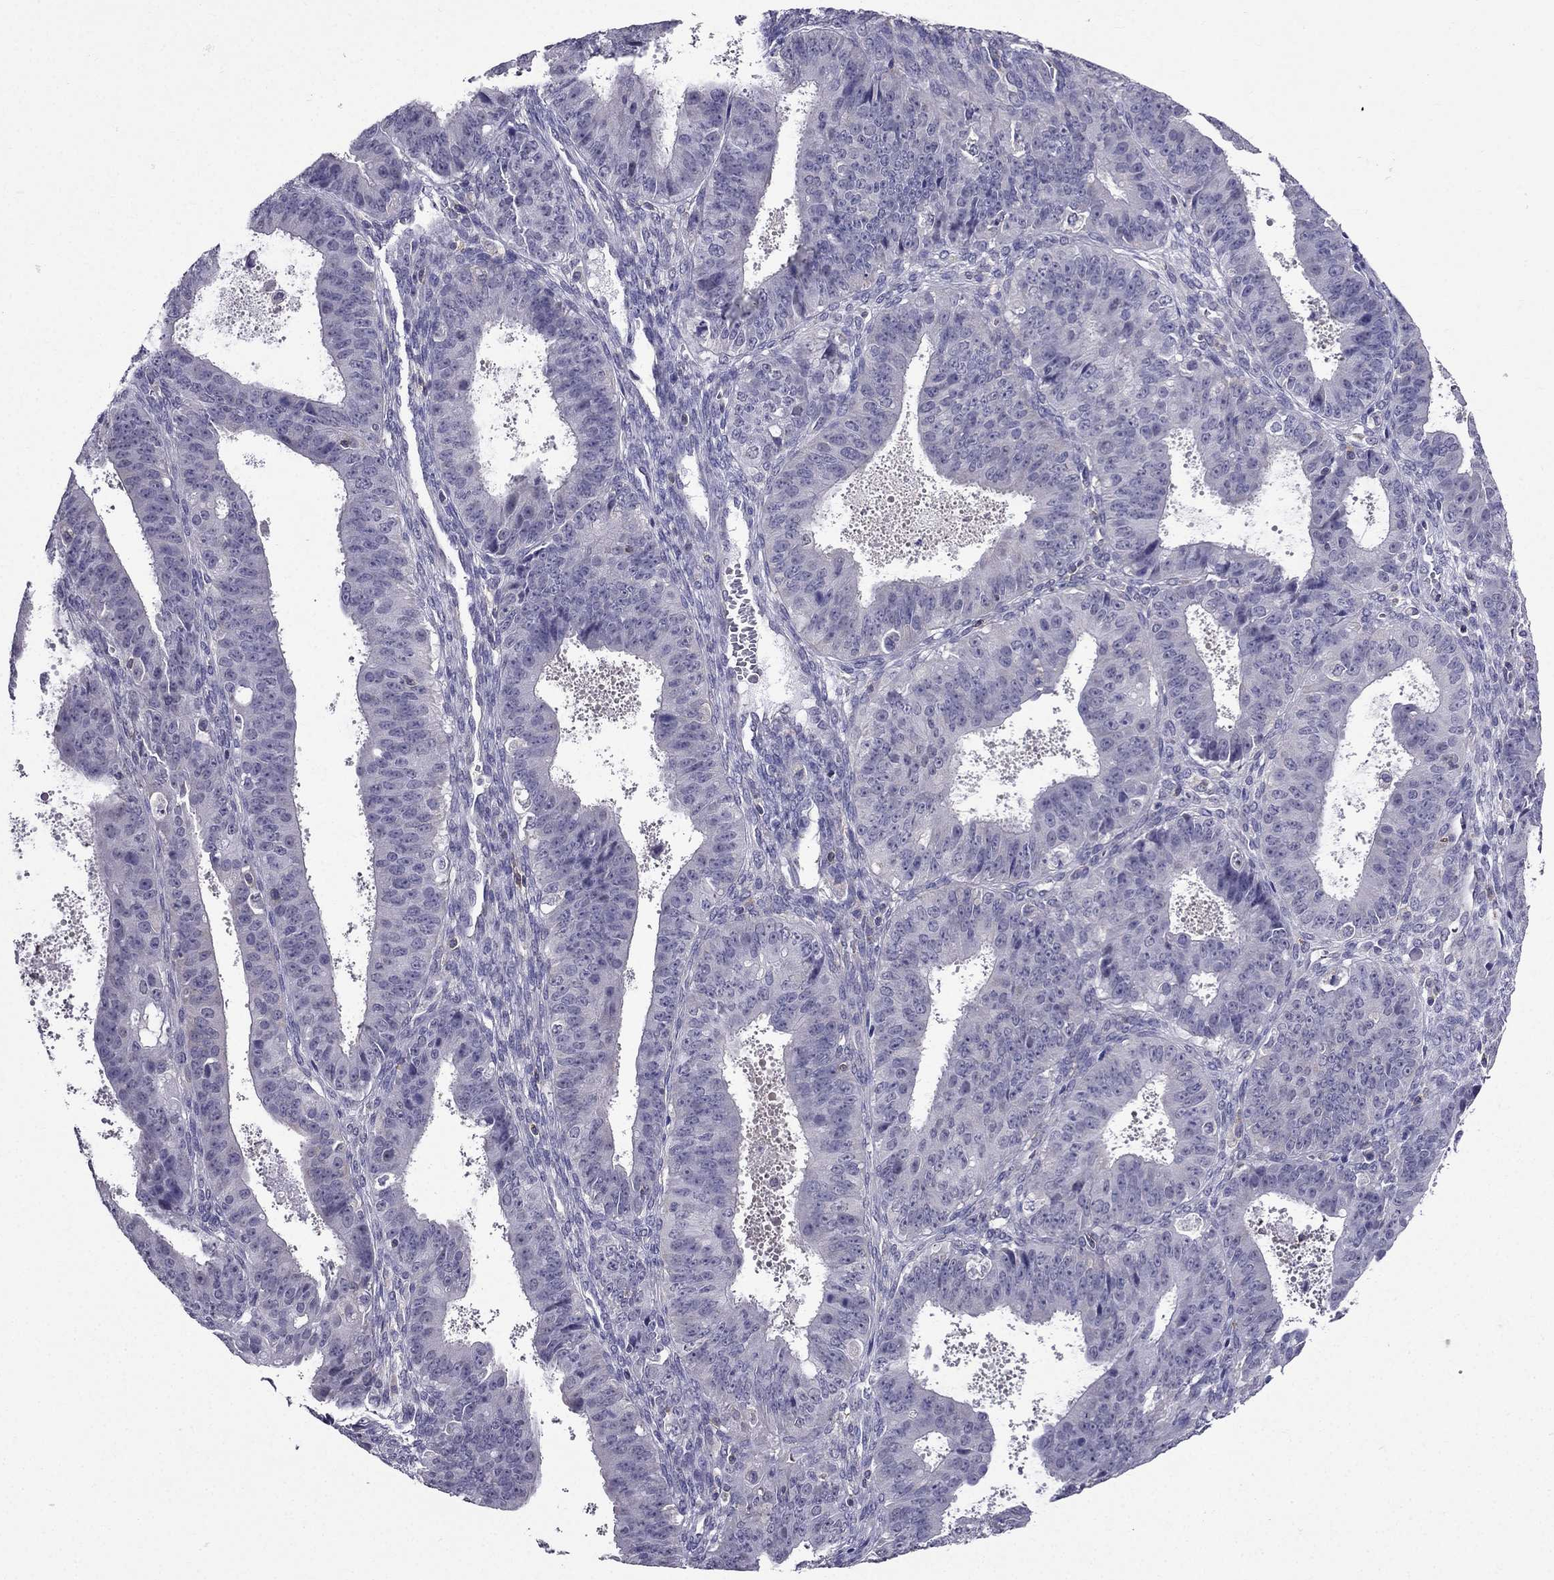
{"staining": {"intensity": "negative", "quantity": "none", "location": "none"}, "tissue": "ovarian cancer", "cell_type": "Tumor cells", "image_type": "cancer", "snomed": [{"axis": "morphology", "description": "Carcinoma, endometroid"}, {"axis": "topography", "description": "Ovary"}], "caption": "The immunohistochemistry photomicrograph has no significant staining in tumor cells of ovarian cancer tissue.", "gene": "AAK1", "patient": {"sex": "female", "age": 42}}